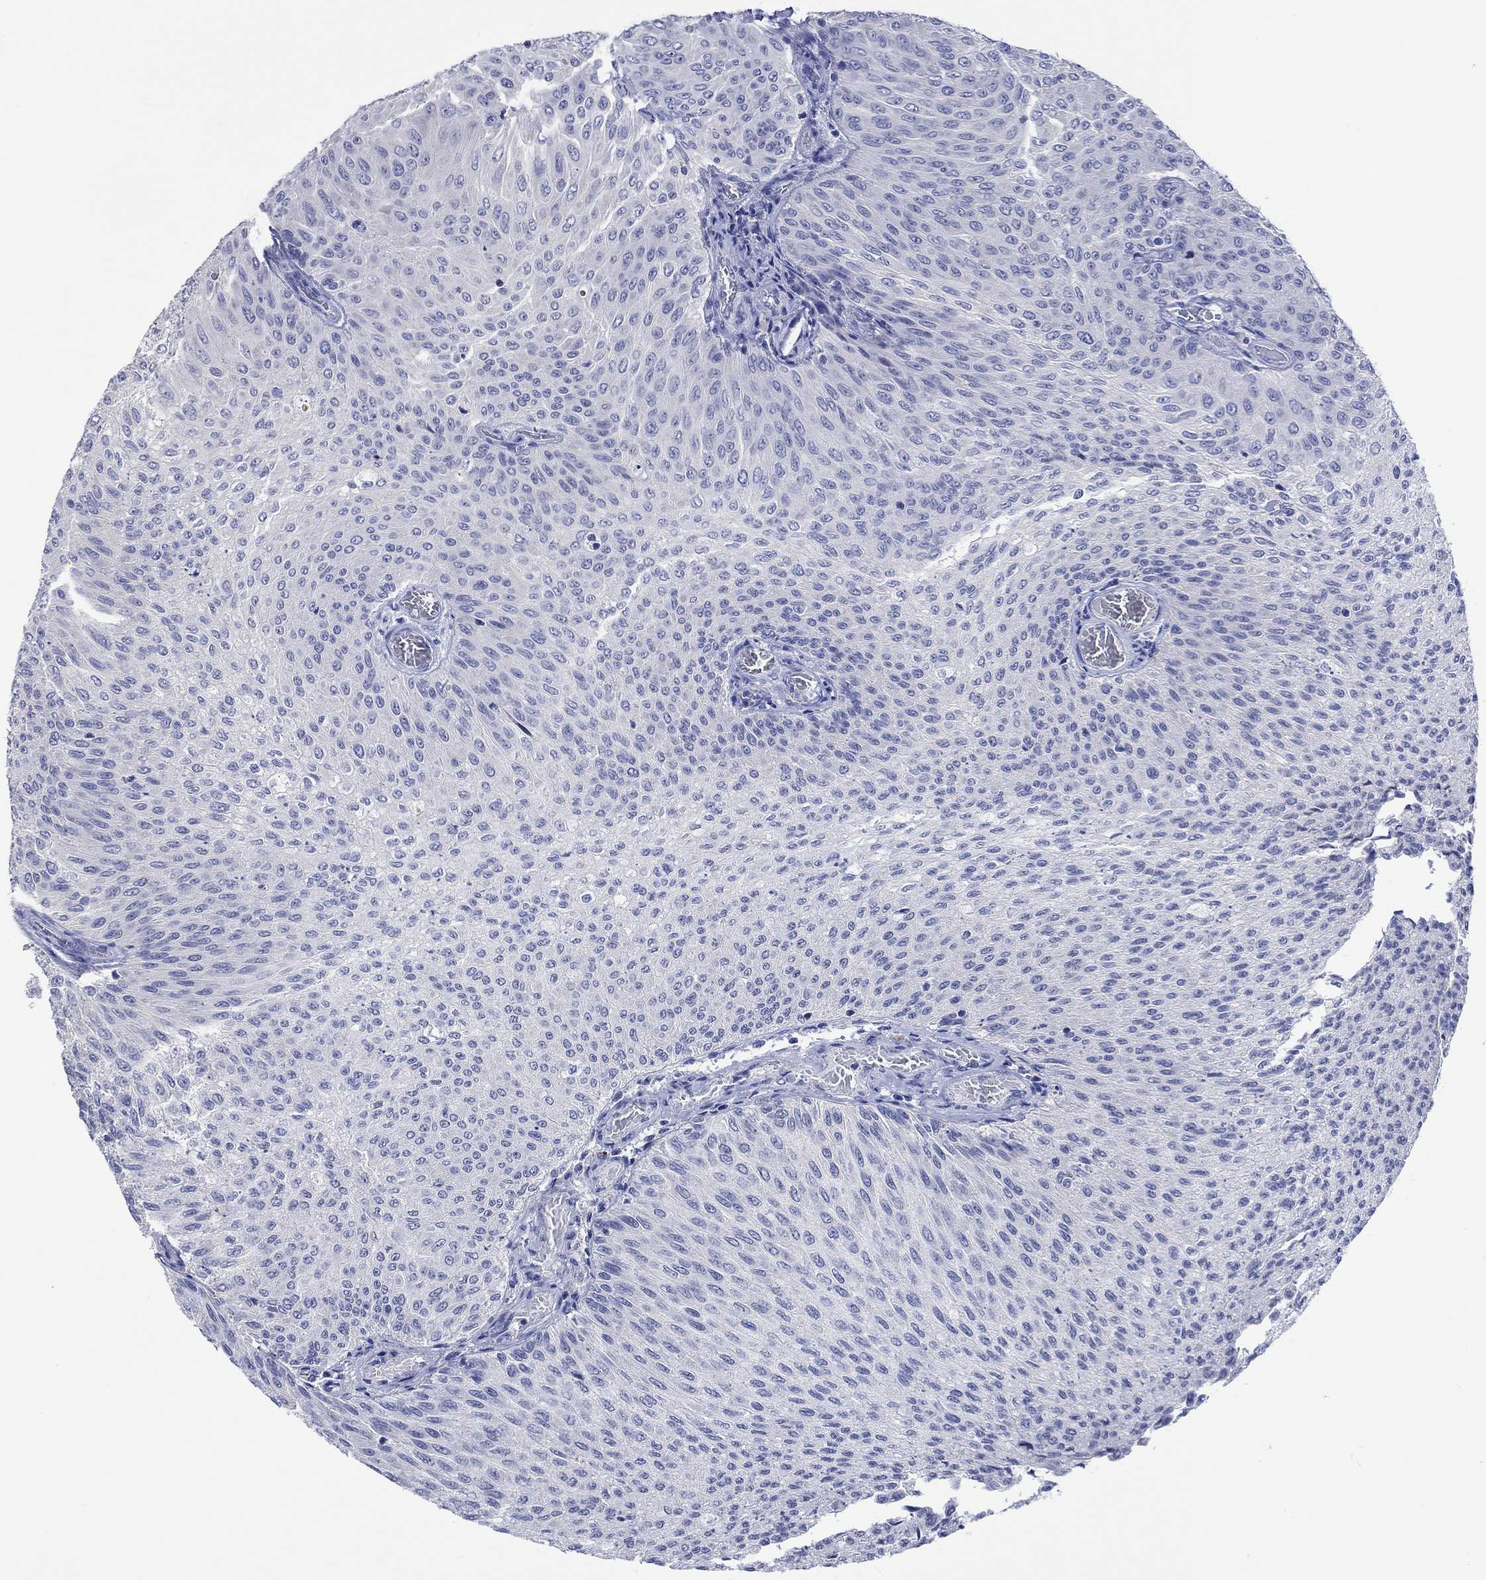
{"staining": {"intensity": "negative", "quantity": "none", "location": "none"}, "tissue": "urothelial cancer", "cell_type": "Tumor cells", "image_type": "cancer", "snomed": [{"axis": "morphology", "description": "Urothelial carcinoma, Low grade"}, {"axis": "topography", "description": "Ureter, NOS"}, {"axis": "topography", "description": "Urinary bladder"}], "caption": "Micrograph shows no protein positivity in tumor cells of urothelial cancer tissue.", "gene": "TOMM20L", "patient": {"sex": "male", "age": 78}}